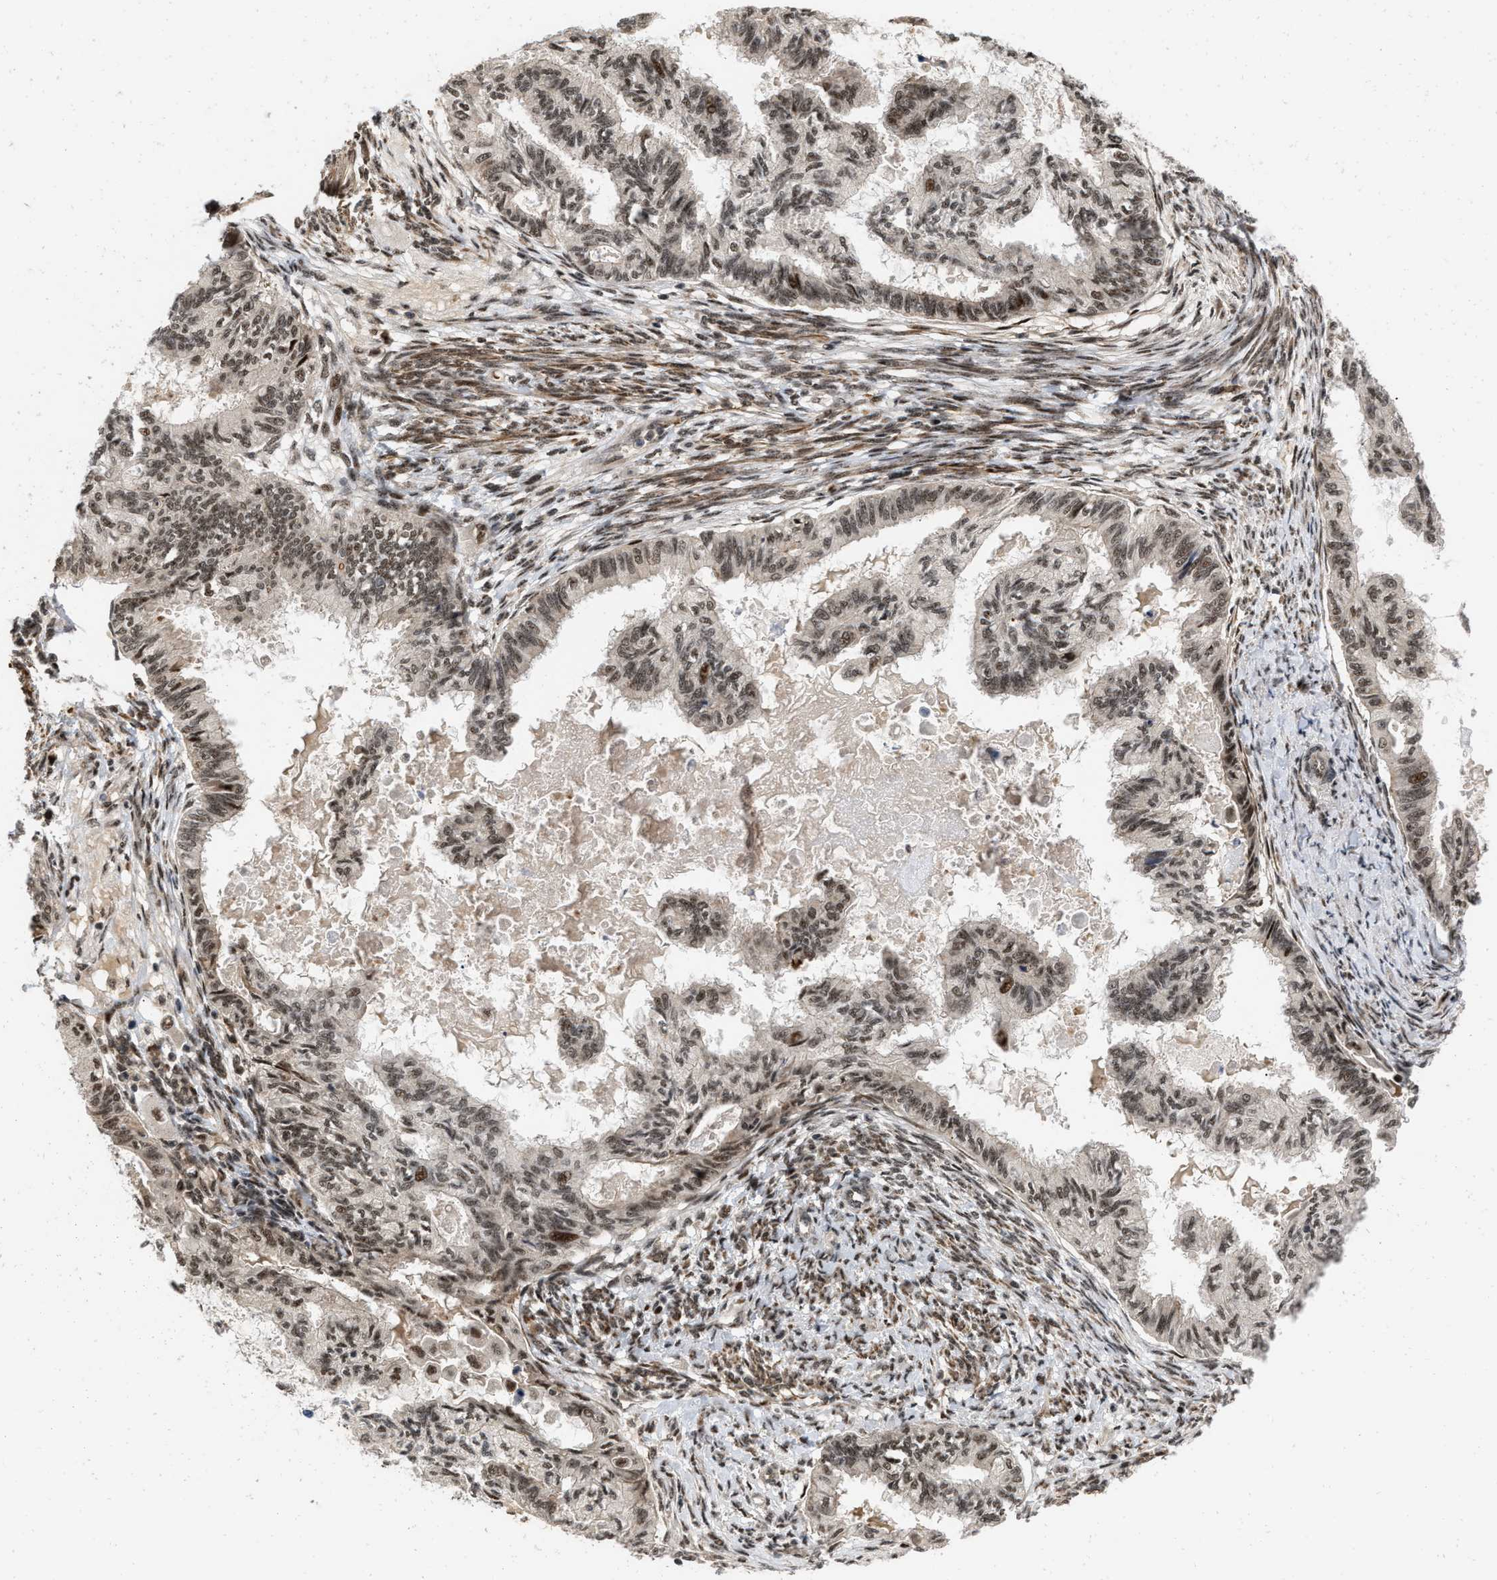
{"staining": {"intensity": "moderate", "quantity": ">75%", "location": "nuclear"}, "tissue": "cervical cancer", "cell_type": "Tumor cells", "image_type": "cancer", "snomed": [{"axis": "morphology", "description": "Normal tissue, NOS"}, {"axis": "morphology", "description": "Adenocarcinoma, NOS"}, {"axis": "topography", "description": "Cervix"}, {"axis": "topography", "description": "Endometrium"}], "caption": "A photomicrograph showing moderate nuclear positivity in about >75% of tumor cells in cervical cancer, as visualized by brown immunohistochemical staining.", "gene": "ANKRD11", "patient": {"sex": "female", "age": 86}}